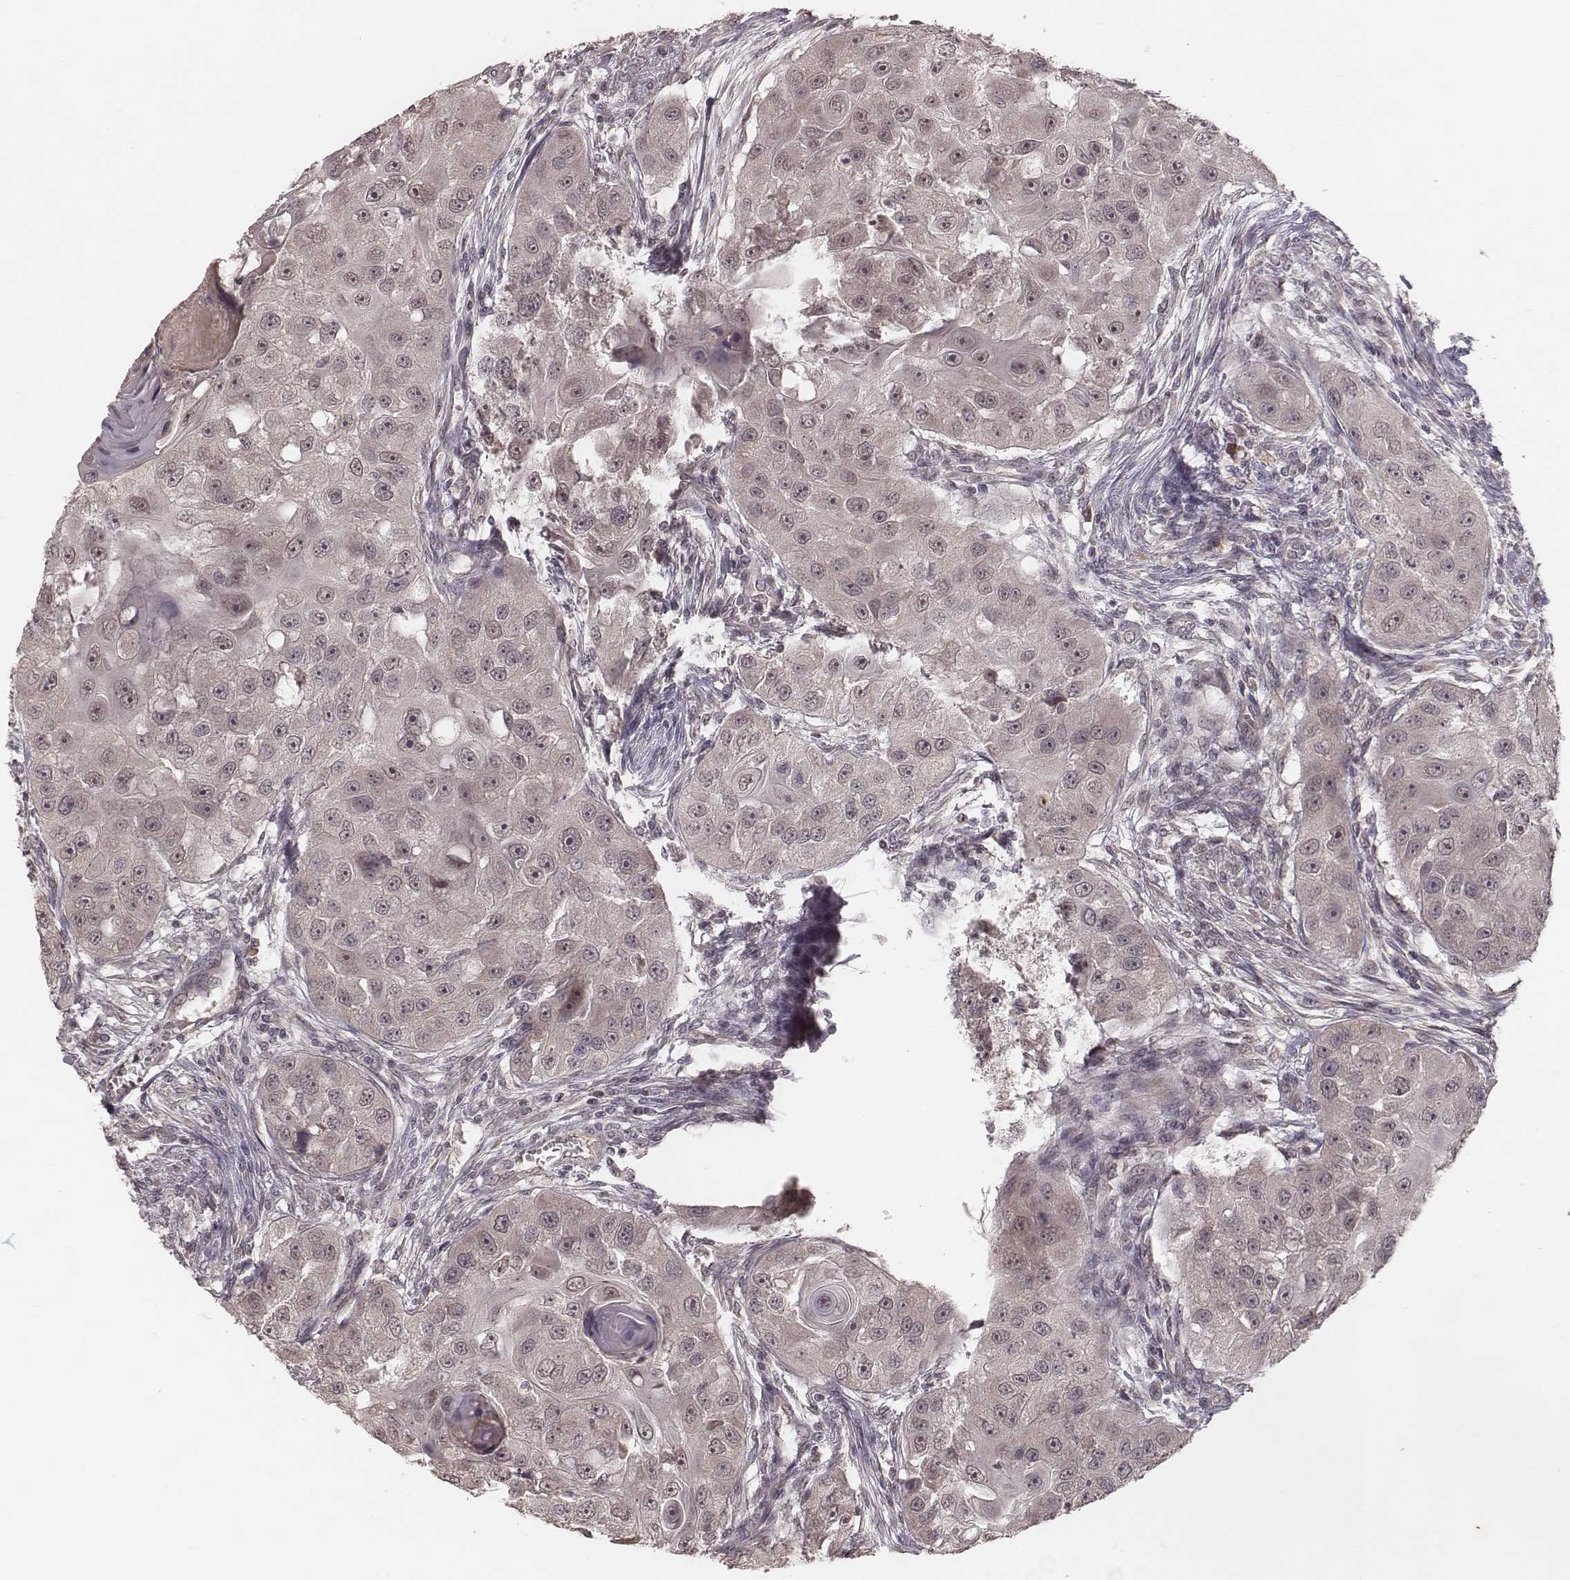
{"staining": {"intensity": "negative", "quantity": "none", "location": "none"}, "tissue": "head and neck cancer", "cell_type": "Tumor cells", "image_type": "cancer", "snomed": [{"axis": "morphology", "description": "Squamous cell carcinoma, NOS"}, {"axis": "topography", "description": "Head-Neck"}], "caption": "Head and neck squamous cell carcinoma stained for a protein using immunohistochemistry shows no expression tumor cells.", "gene": "IL5", "patient": {"sex": "male", "age": 51}}